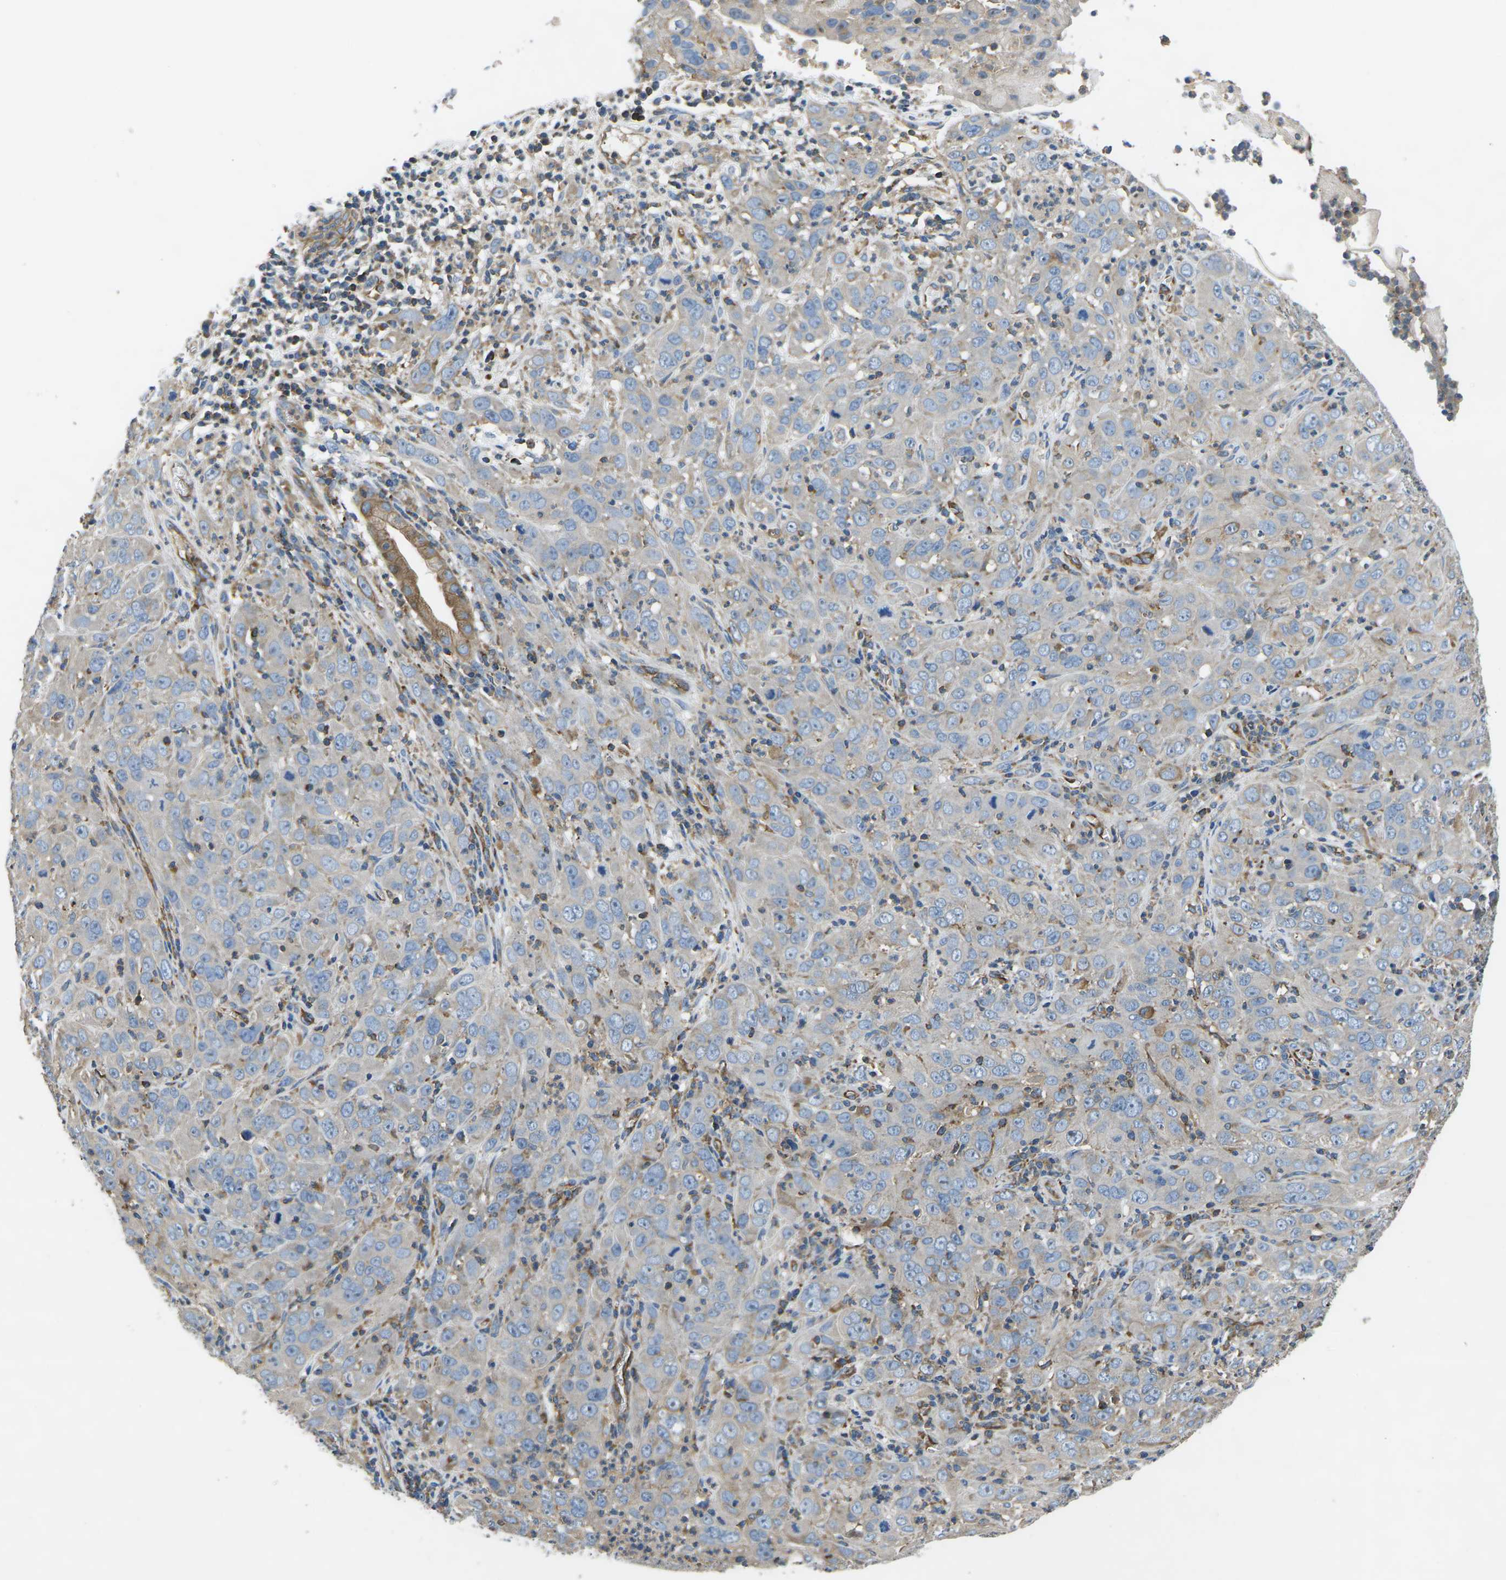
{"staining": {"intensity": "negative", "quantity": "none", "location": "none"}, "tissue": "cervical cancer", "cell_type": "Tumor cells", "image_type": "cancer", "snomed": [{"axis": "morphology", "description": "Squamous cell carcinoma, NOS"}, {"axis": "topography", "description": "Cervix"}], "caption": "Immunohistochemistry of human cervical cancer (squamous cell carcinoma) exhibits no staining in tumor cells.", "gene": "KCNJ15", "patient": {"sex": "female", "age": 32}}